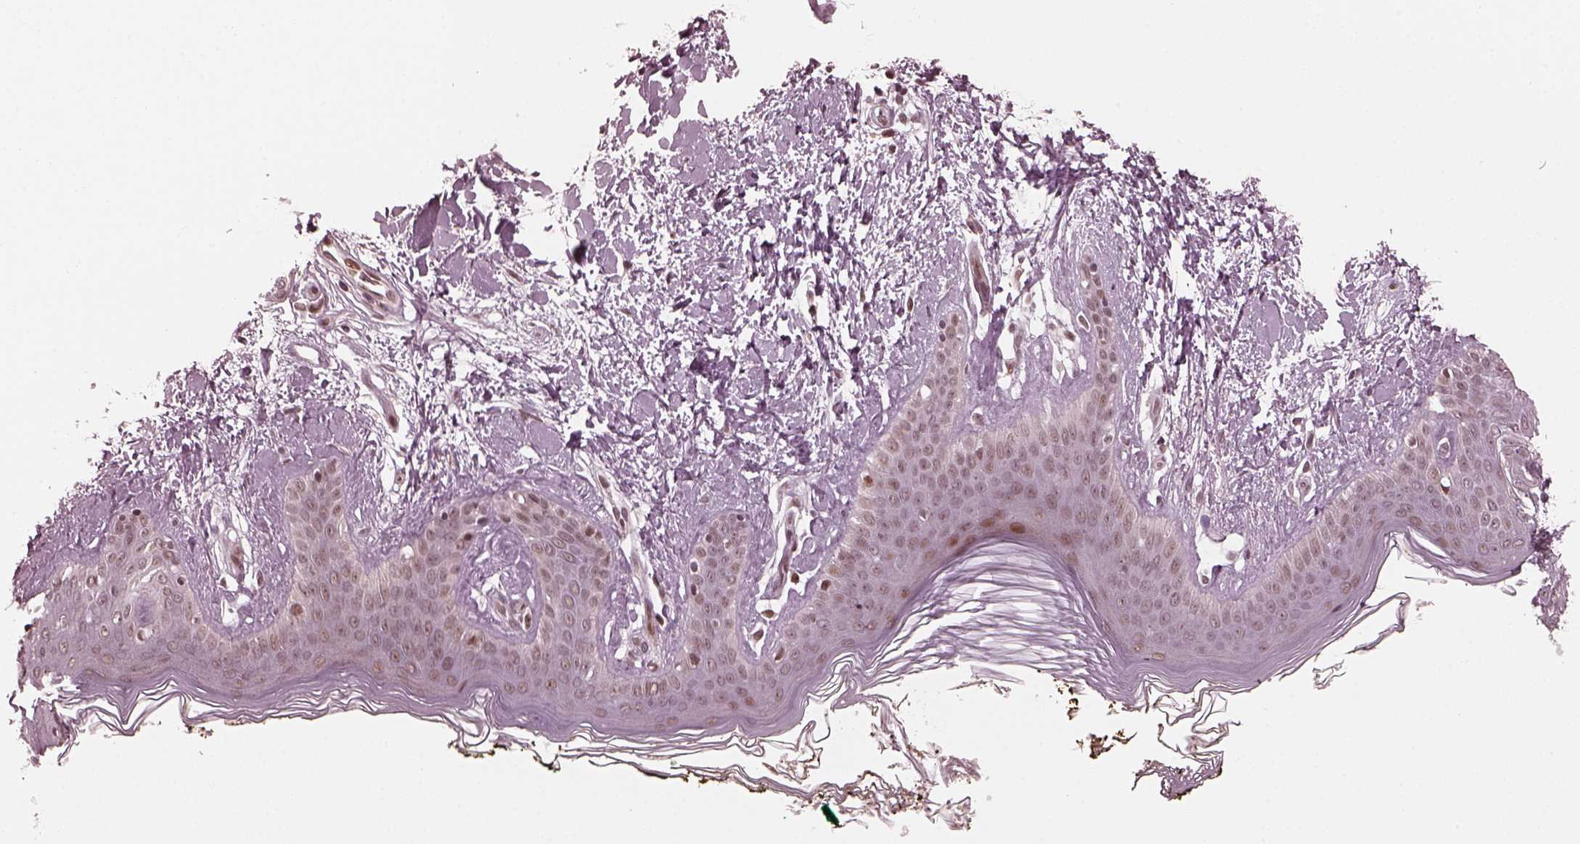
{"staining": {"intensity": "weak", "quantity": "<25%", "location": "nuclear"}, "tissue": "skin", "cell_type": "Fibroblasts", "image_type": "normal", "snomed": [{"axis": "morphology", "description": "Normal tissue, NOS"}, {"axis": "topography", "description": "Skin"}], "caption": "A photomicrograph of skin stained for a protein demonstrates no brown staining in fibroblasts. (DAB (3,3'-diaminobenzidine) IHC, high magnification).", "gene": "TRIB3", "patient": {"sex": "female", "age": 34}}